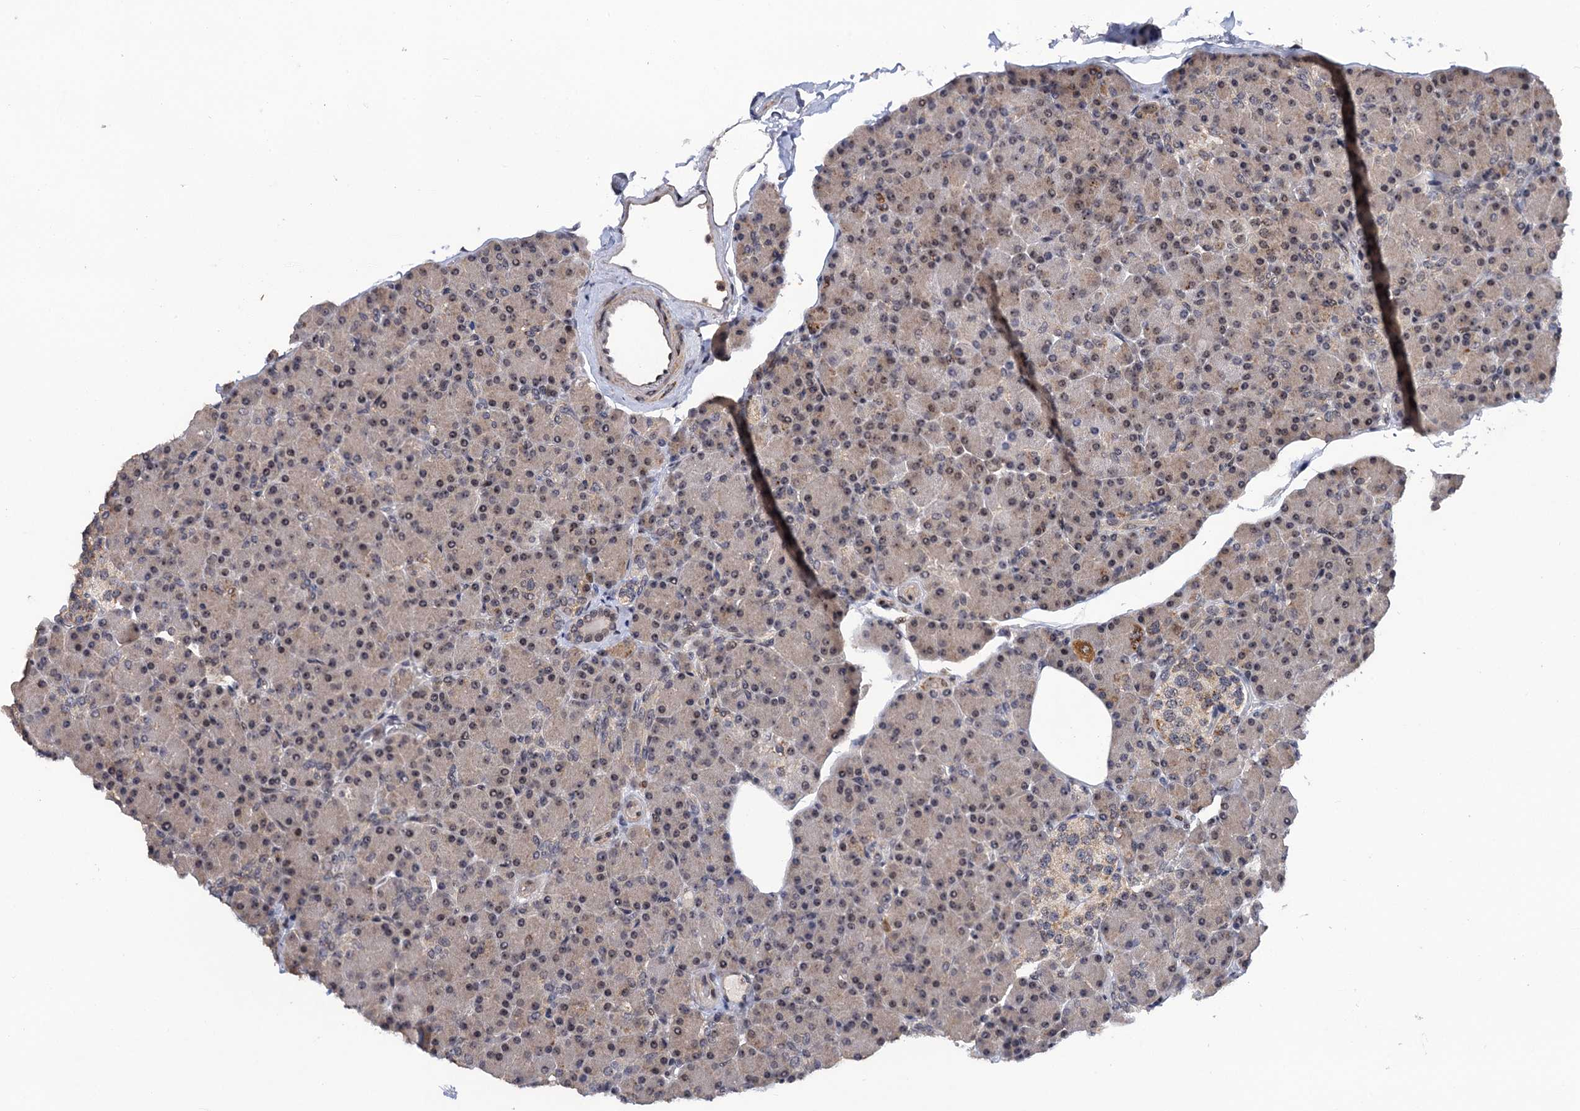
{"staining": {"intensity": "moderate", "quantity": "25%-75%", "location": "nuclear"}, "tissue": "pancreas", "cell_type": "Exocrine glandular cells", "image_type": "normal", "snomed": [{"axis": "morphology", "description": "Normal tissue, NOS"}, {"axis": "topography", "description": "Pancreas"}], "caption": "Immunohistochemical staining of benign pancreas exhibits medium levels of moderate nuclear positivity in about 25%-75% of exocrine glandular cells. (DAB IHC, brown staining for protein, blue staining for nuclei).", "gene": "ZAR1L", "patient": {"sex": "female", "age": 43}}